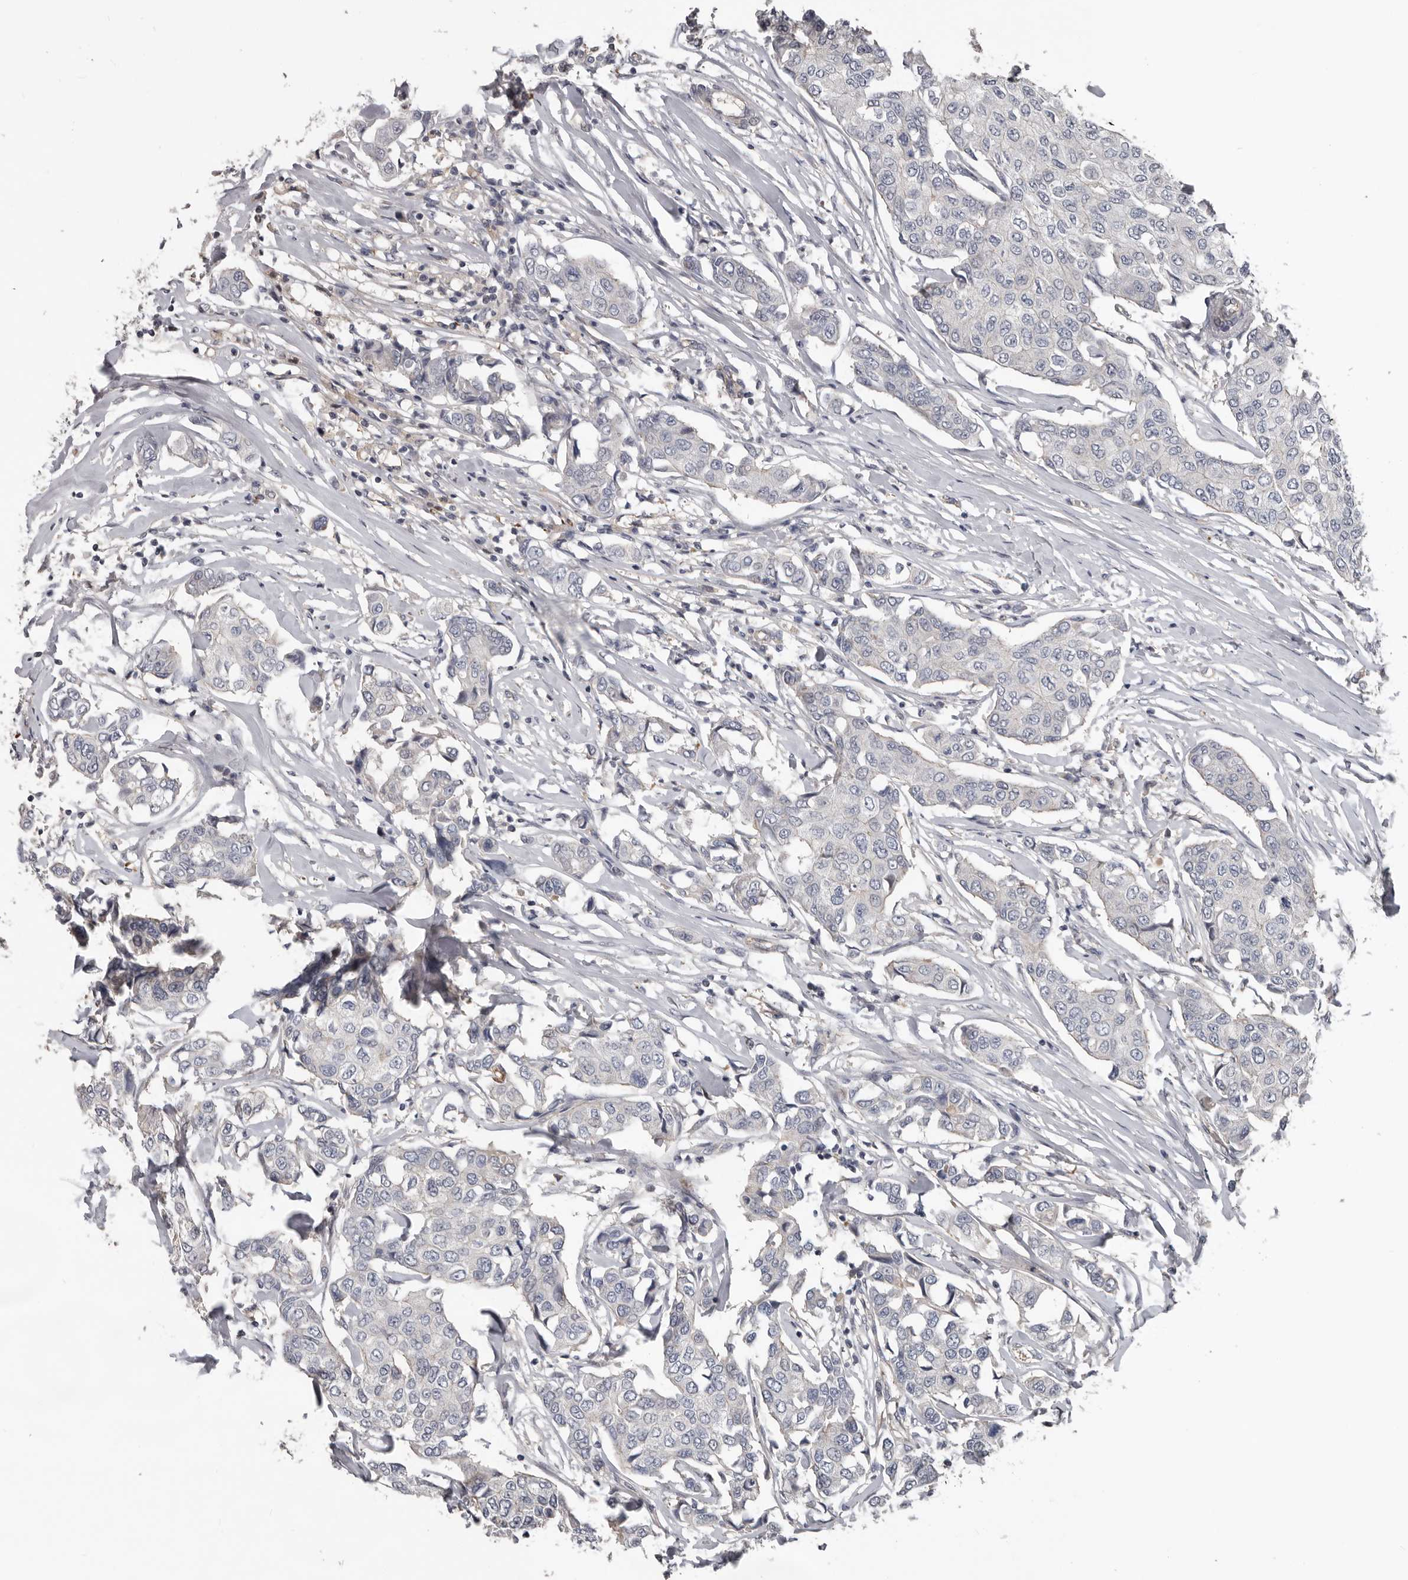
{"staining": {"intensity": "negative", "quantity": "none", "location": "none"}, "tissue": "breast cancer", "cell_type": "Tumor cells", "image_type": "cancer", "snomed": [{"axis": "morphology", "description": "Duct carcinoma"}, {"axis": "topography", "description": "Breast"}], "caption": "An immunohistochemistry histopathology image of infiltrating ductal carcinoma (breast) is shown. There is no staining in tumor cells of infiltrating ductal carcinoma (breast).", "gene": "RNF217", "patient": {"sex": "female", "age": 80}}